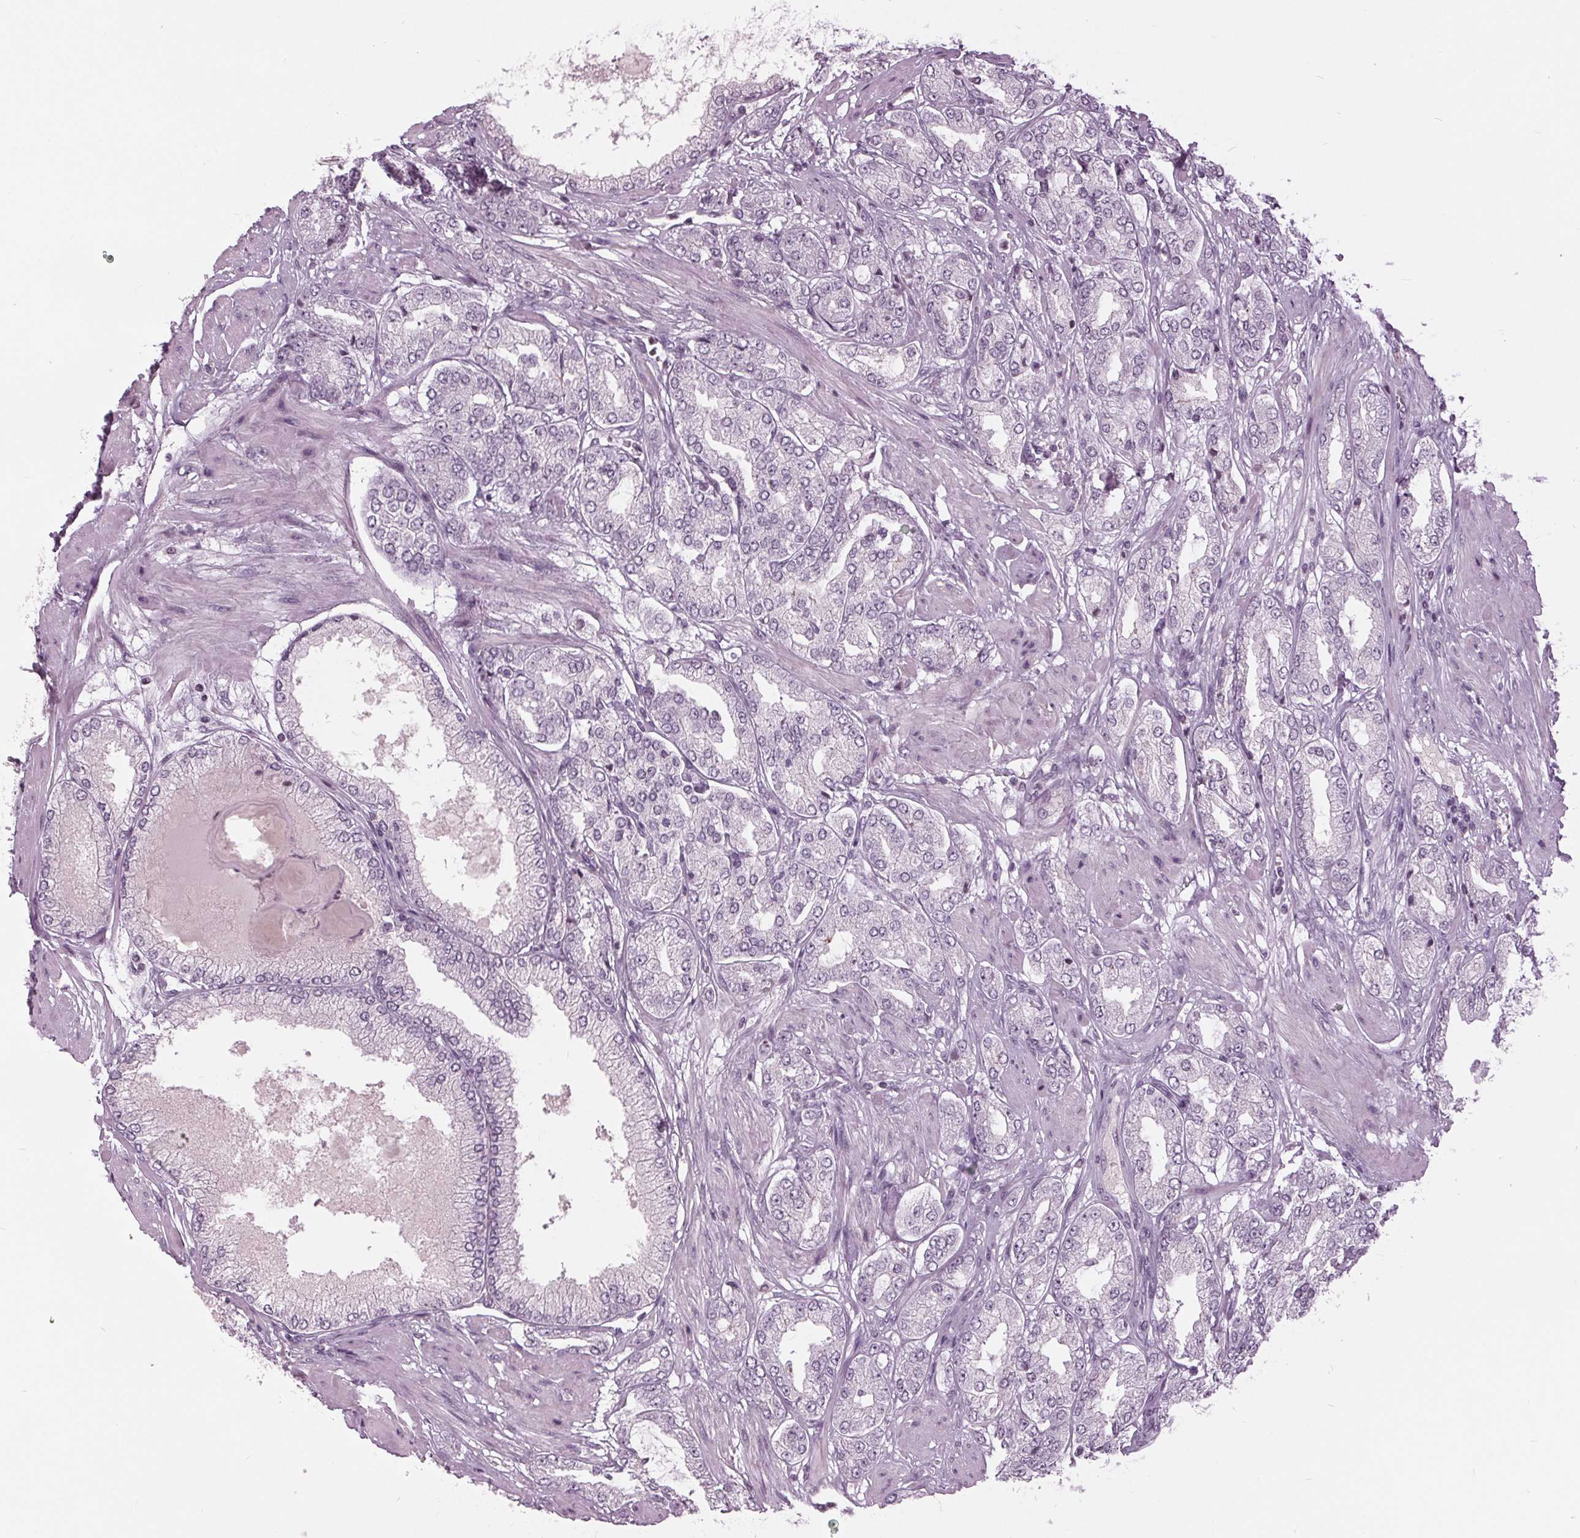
{"staining": {"intensity": "negative", "quantity": "none", "location": "none"}, "tissue": "prostate cancer", "cell_type": "Tumor cells", "image_type": "cancer", "snomed": [{"axis": "morphology", "description": "Adenocarcinoma, High grade"}, {"axis": "topography", "description": "Prostate"}], "caption": "Tumor cells show no significant staining in prostate cancer (high-grade adenocarcinoma).", "gene": "SLC9A4", "patient": {"sex": "male", "age": 68}}